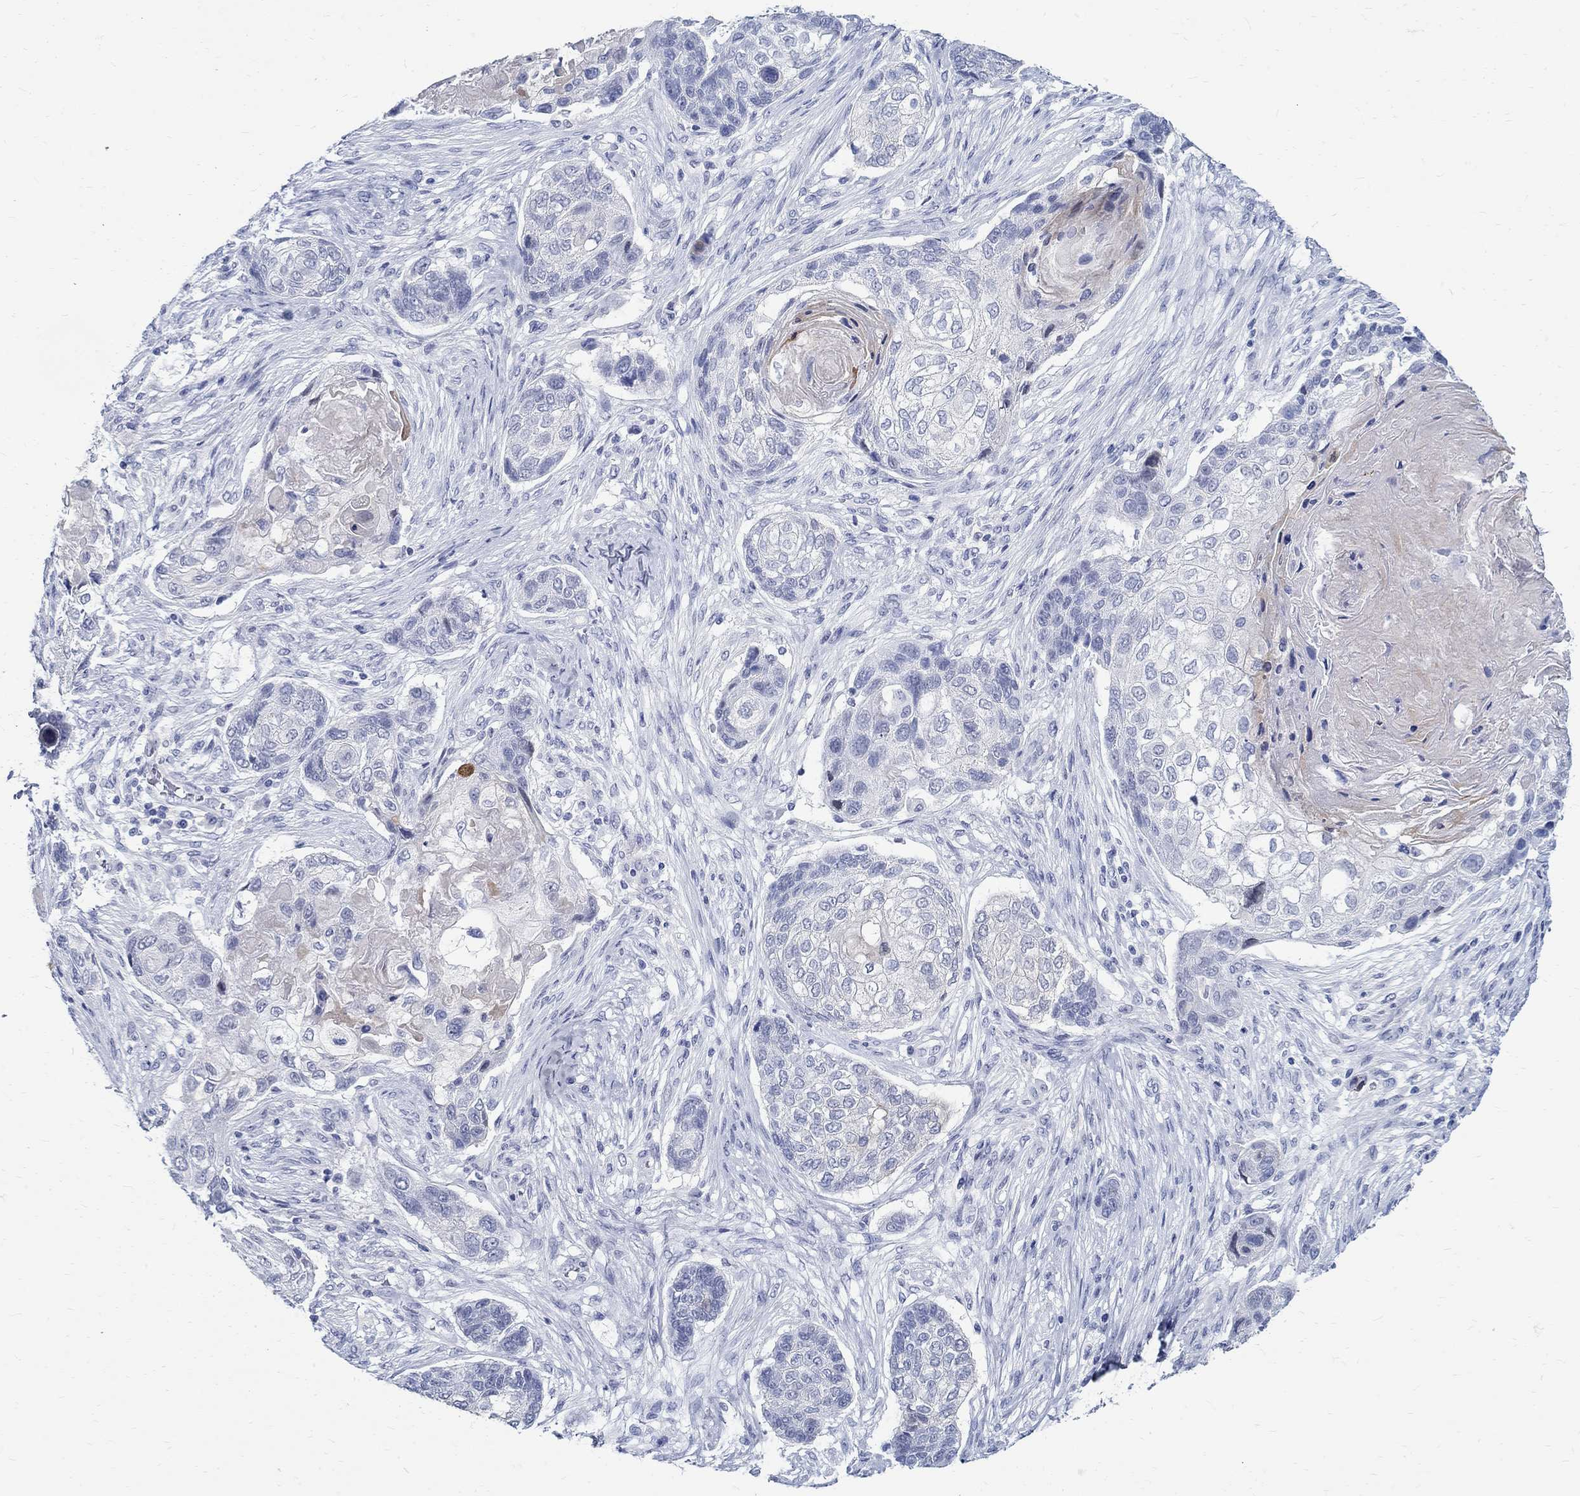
{"staining": {"intensity": "negative", "quantity": "none", "location": "none"}, "tissue": "lung cancer", "cell_type": "Tumor cells", "image_type": "cancer", "snomed": [{"axis": "morphology", "description": "Normal tissue, NOS"}, {"axis": "morphology", "description": "Squamous cell carcinoma, NOS"}, {"axis": "topography", "description": "Bronchus"}, {"axis": "topography", "description": "Lung"}], "caption": "High magnification brightfield microscopy of lung cancer (squamous cell carcinoma) stained with DAB (3,3'-diaminobenzidine) (brown) and counterstained with hematoxylin (blue): tumor cells show no significant positivity.", "gene": "BSPRY", "patient": {"sex": "male", "age": 69}}